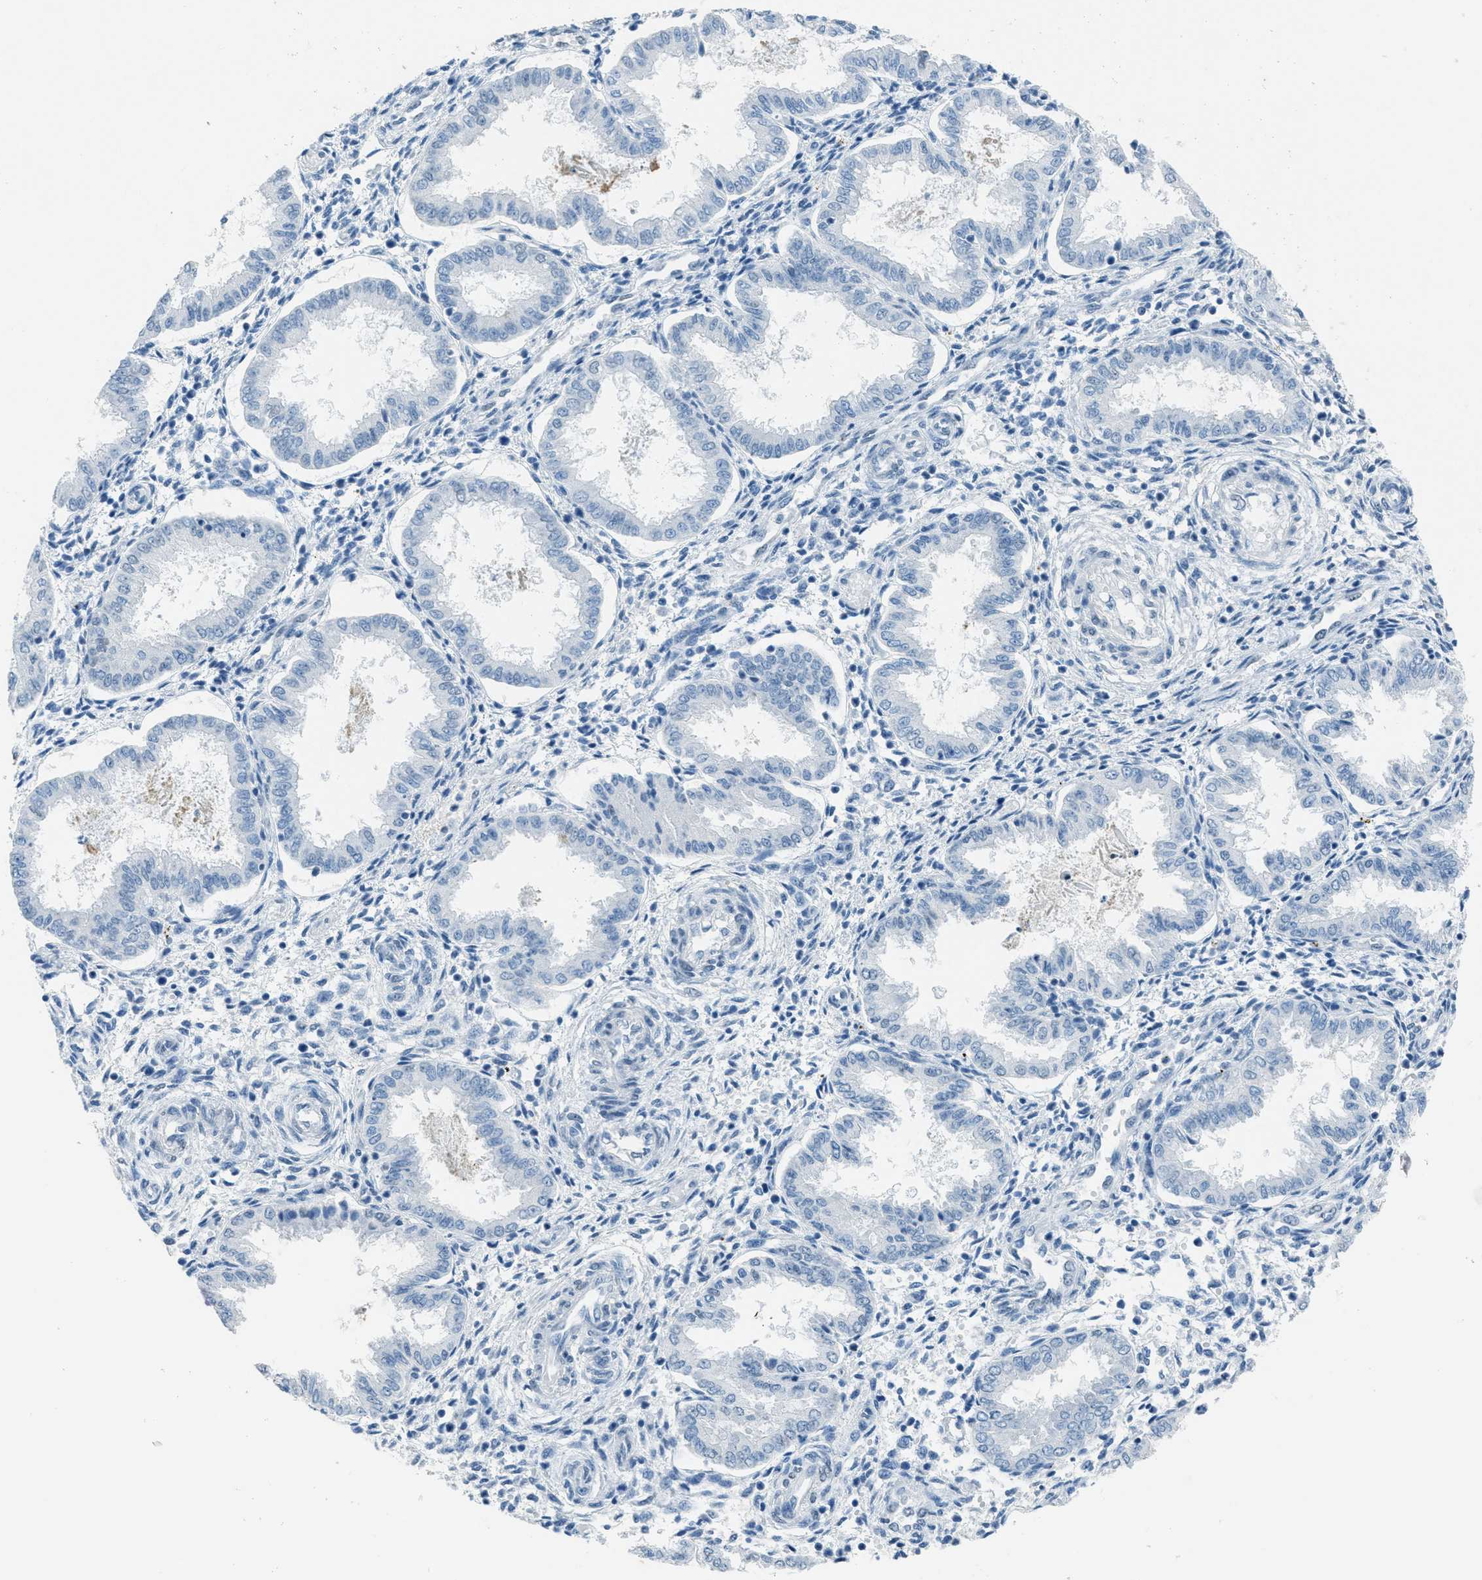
{"staining": {"intensity": "negative", "quantity": "none", "location": "none"}, "tissue": "endometrium", "cell_type": "Cells in endometrial stroma", "image_type": "normal", "snomed": [{"axis": "morphology", "description": "Normal tissue, NOS"}, {"axis": "topography", "description": "Endometrium"}], "caption": "Immunohistochemistry (IHC) photomicrograph of unremarkable endometrium: human endometrium stained with DAB displays no significant protein positivity in cells in endometrial stroma. Brightfield microscopy of immunohistochemistry (IHC) stained with DAB (3,3'-diaminobenzidine) (brown) and hematoxylin (blue), captured at high magnification.", "gene": "TTC13", "patient": {"sex": "female", "age": 33}}